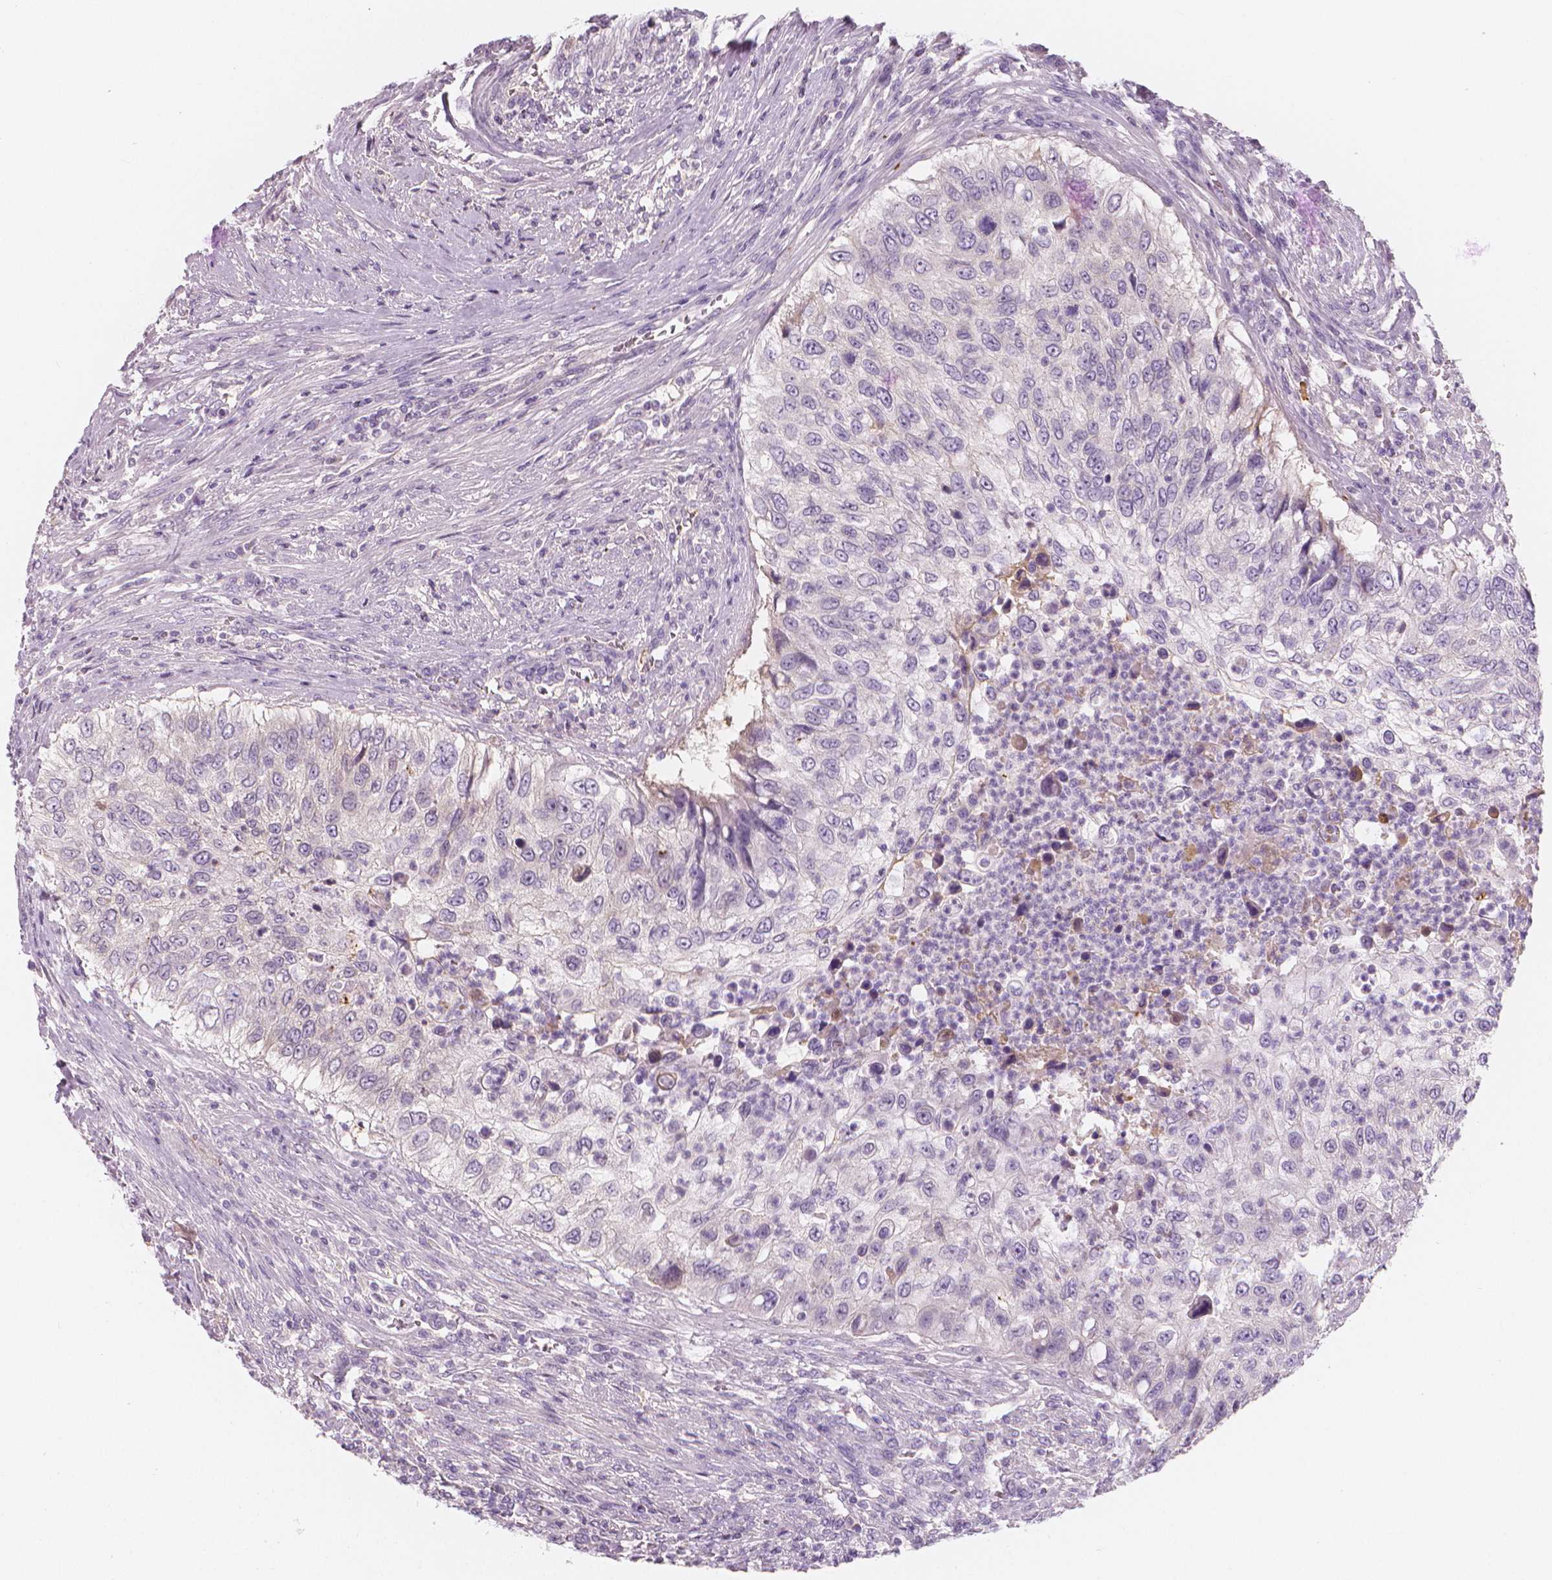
{"staining": {"intensity": "negative", "quantity": "none", "location": "none"}, "tissue": "urothelial cancer", "cell_type": "Tumor cells", "image_type": "cancer", "snomed": [{"axis": "morphology", "description": "Urothelial carcinoma, High grade"}, {"axis": "topography", "description": "Urinary bladder"}], "caption": "Tumor cells are negative for brown protein staining in urothelial carcinoma (high-grade).", "gene": "APOA4", "patient": {"sex": "female", "age": 60}}